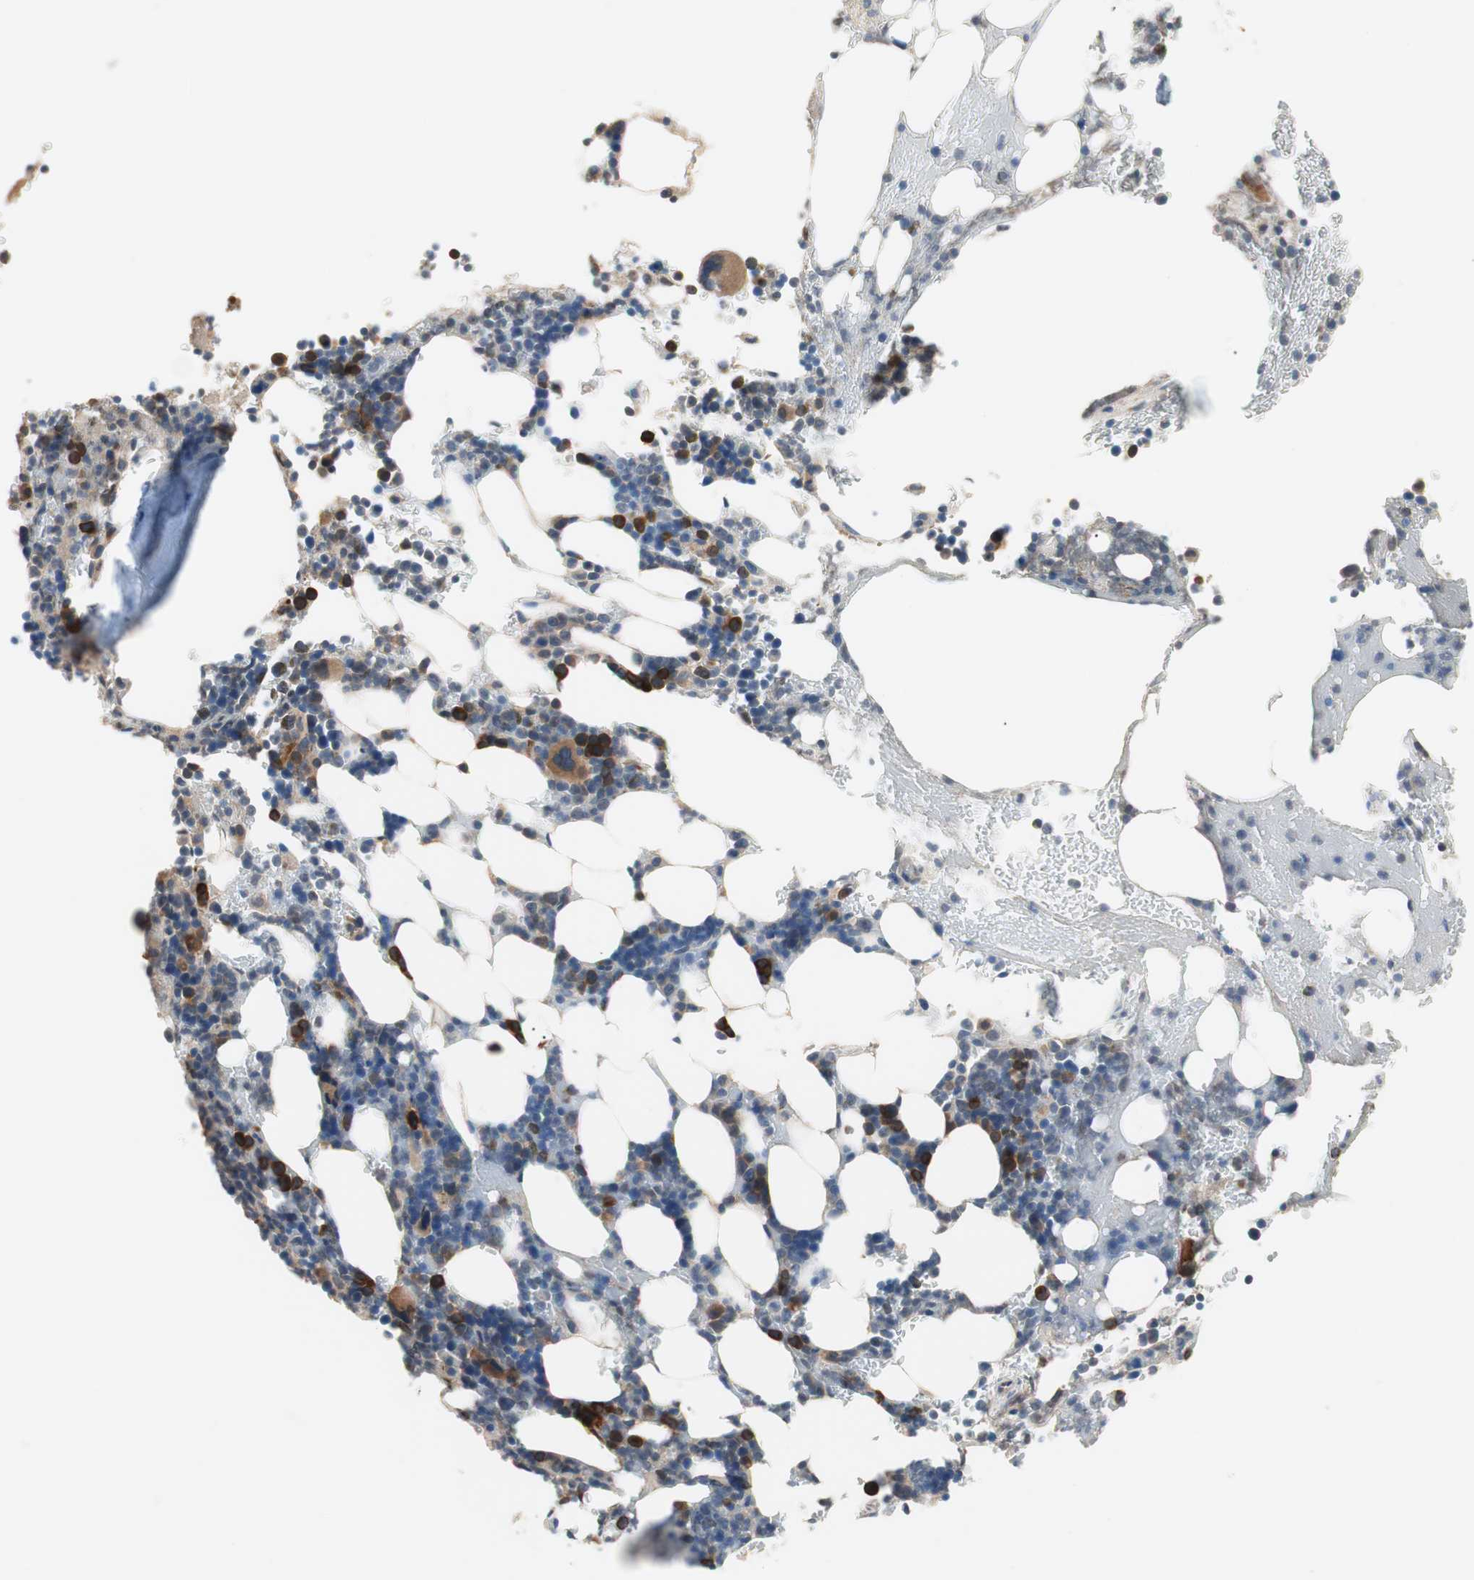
{"staining": {"intensity": "strong", "quantity": "<25%", "location": "cytoplasmic/membranous"}, "tissue": "bone marrow", "cell_type": "Hematopoietic cells", "image_type": "normal", "snomed": [{"axis": "morphology", "description": "Normal tissue, NOS"}, {"axis": "topography", "description": "Bone marrow"}], "caption": "This micrograph displays immunohistochemistry staining of unremarkable human bone marrow, with medium strong cytoplasmic/membranous positivity in approximately <25% of hematopoietic cells.", "gene": "FADS2", "patient": {"sex": "female", "age": 73}}